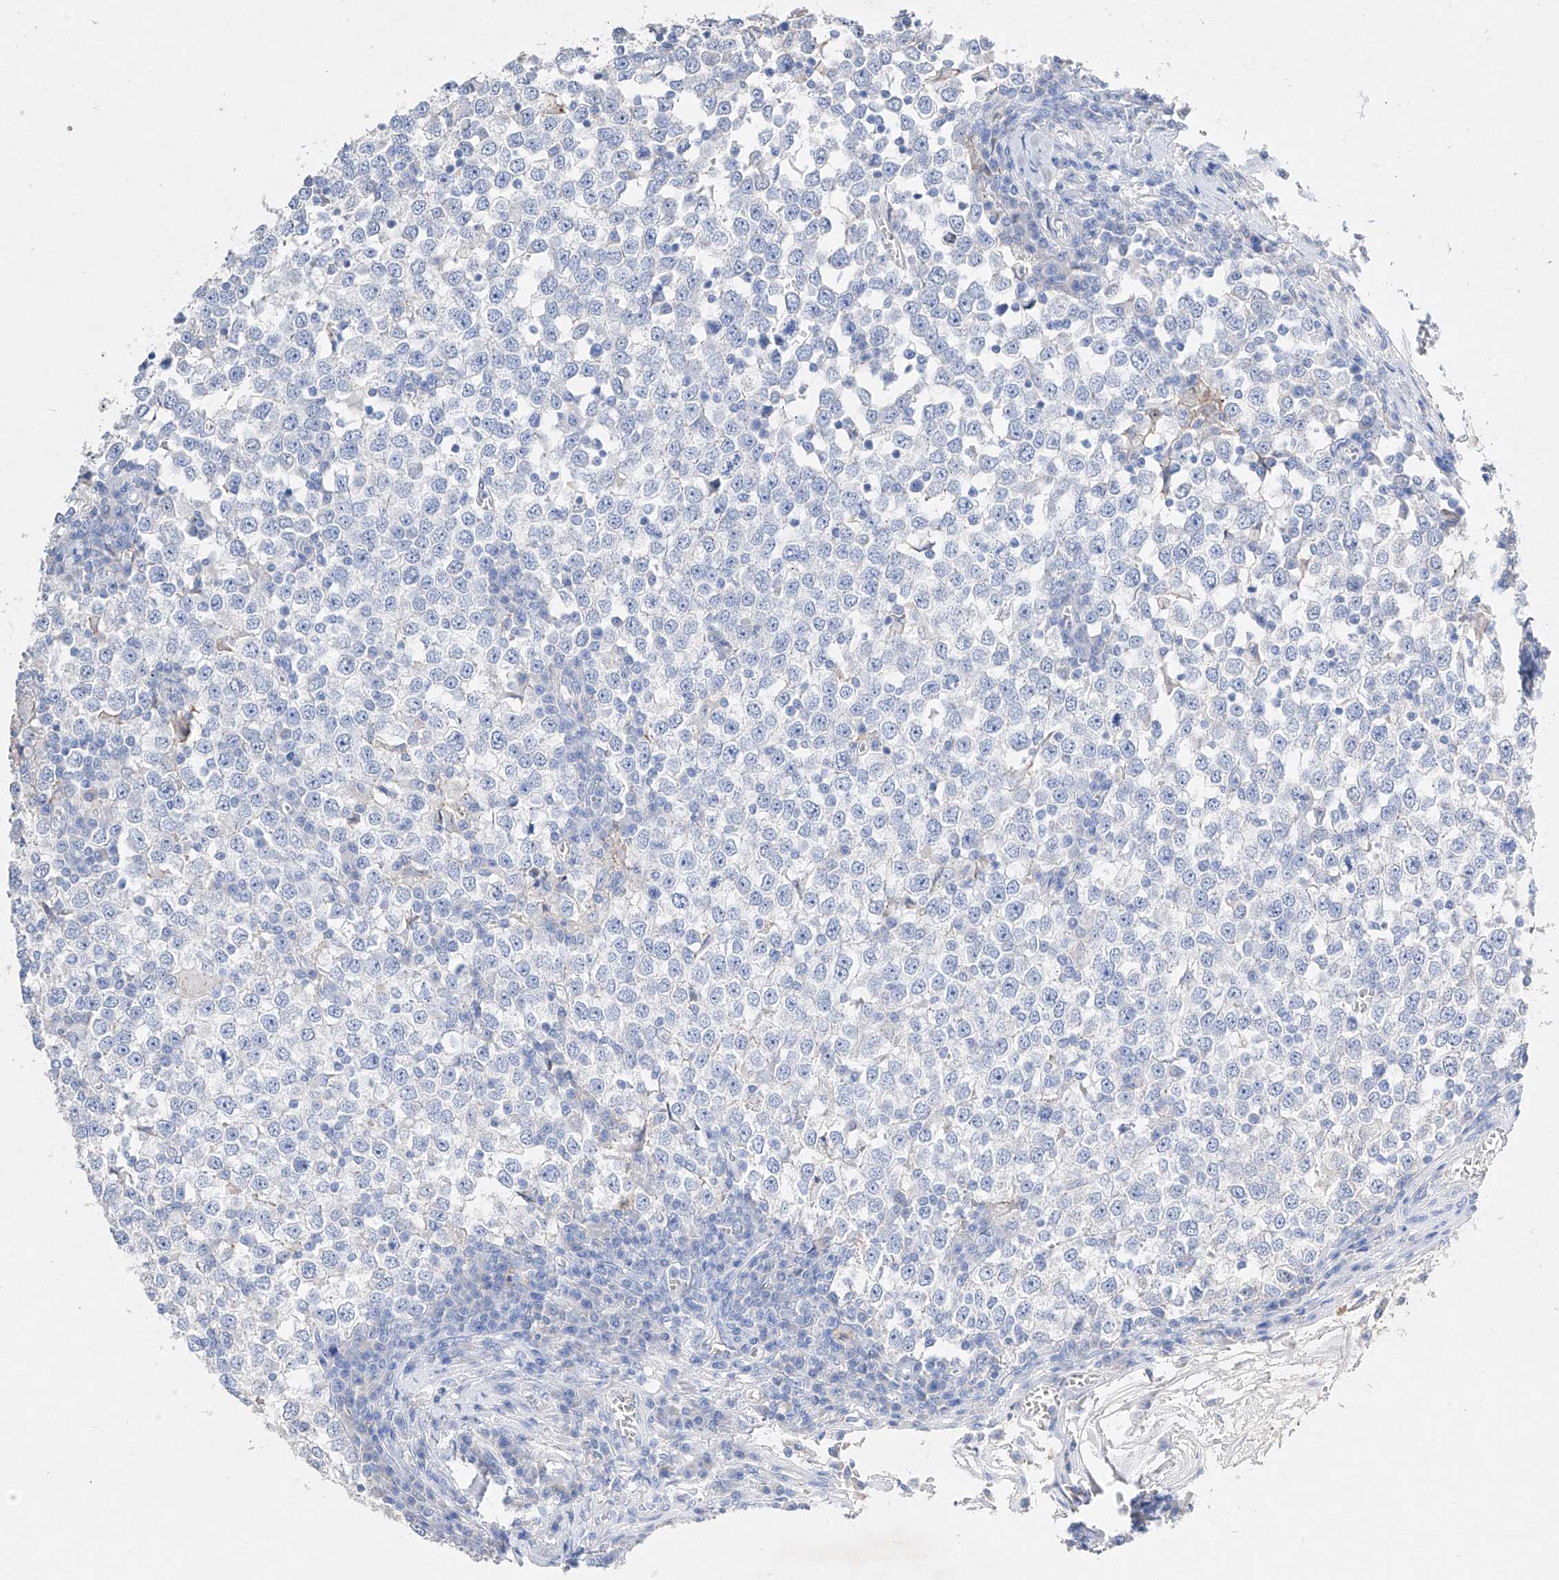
{"staining": {"intensity": "negative", "quantity": "none", "location": "none"}, "tissue": "testis cancer", "cell_type": "Tumor cells", "image_type": "cancer", "snomed": [{"axis": "morphology", "description": "Seminoma, NOS"}, {"axis": "topography", "description": "Testis"}], "caption": "Histopathology image shows no protein positivity in tumor cells of testis cancer tissue. (DAB (3,3'-diaminobenzidine) immunohistochemistry (IHC), high magnification).", "gene": "TM7SF2", "patient": {"sex": "male", "age": 65}}